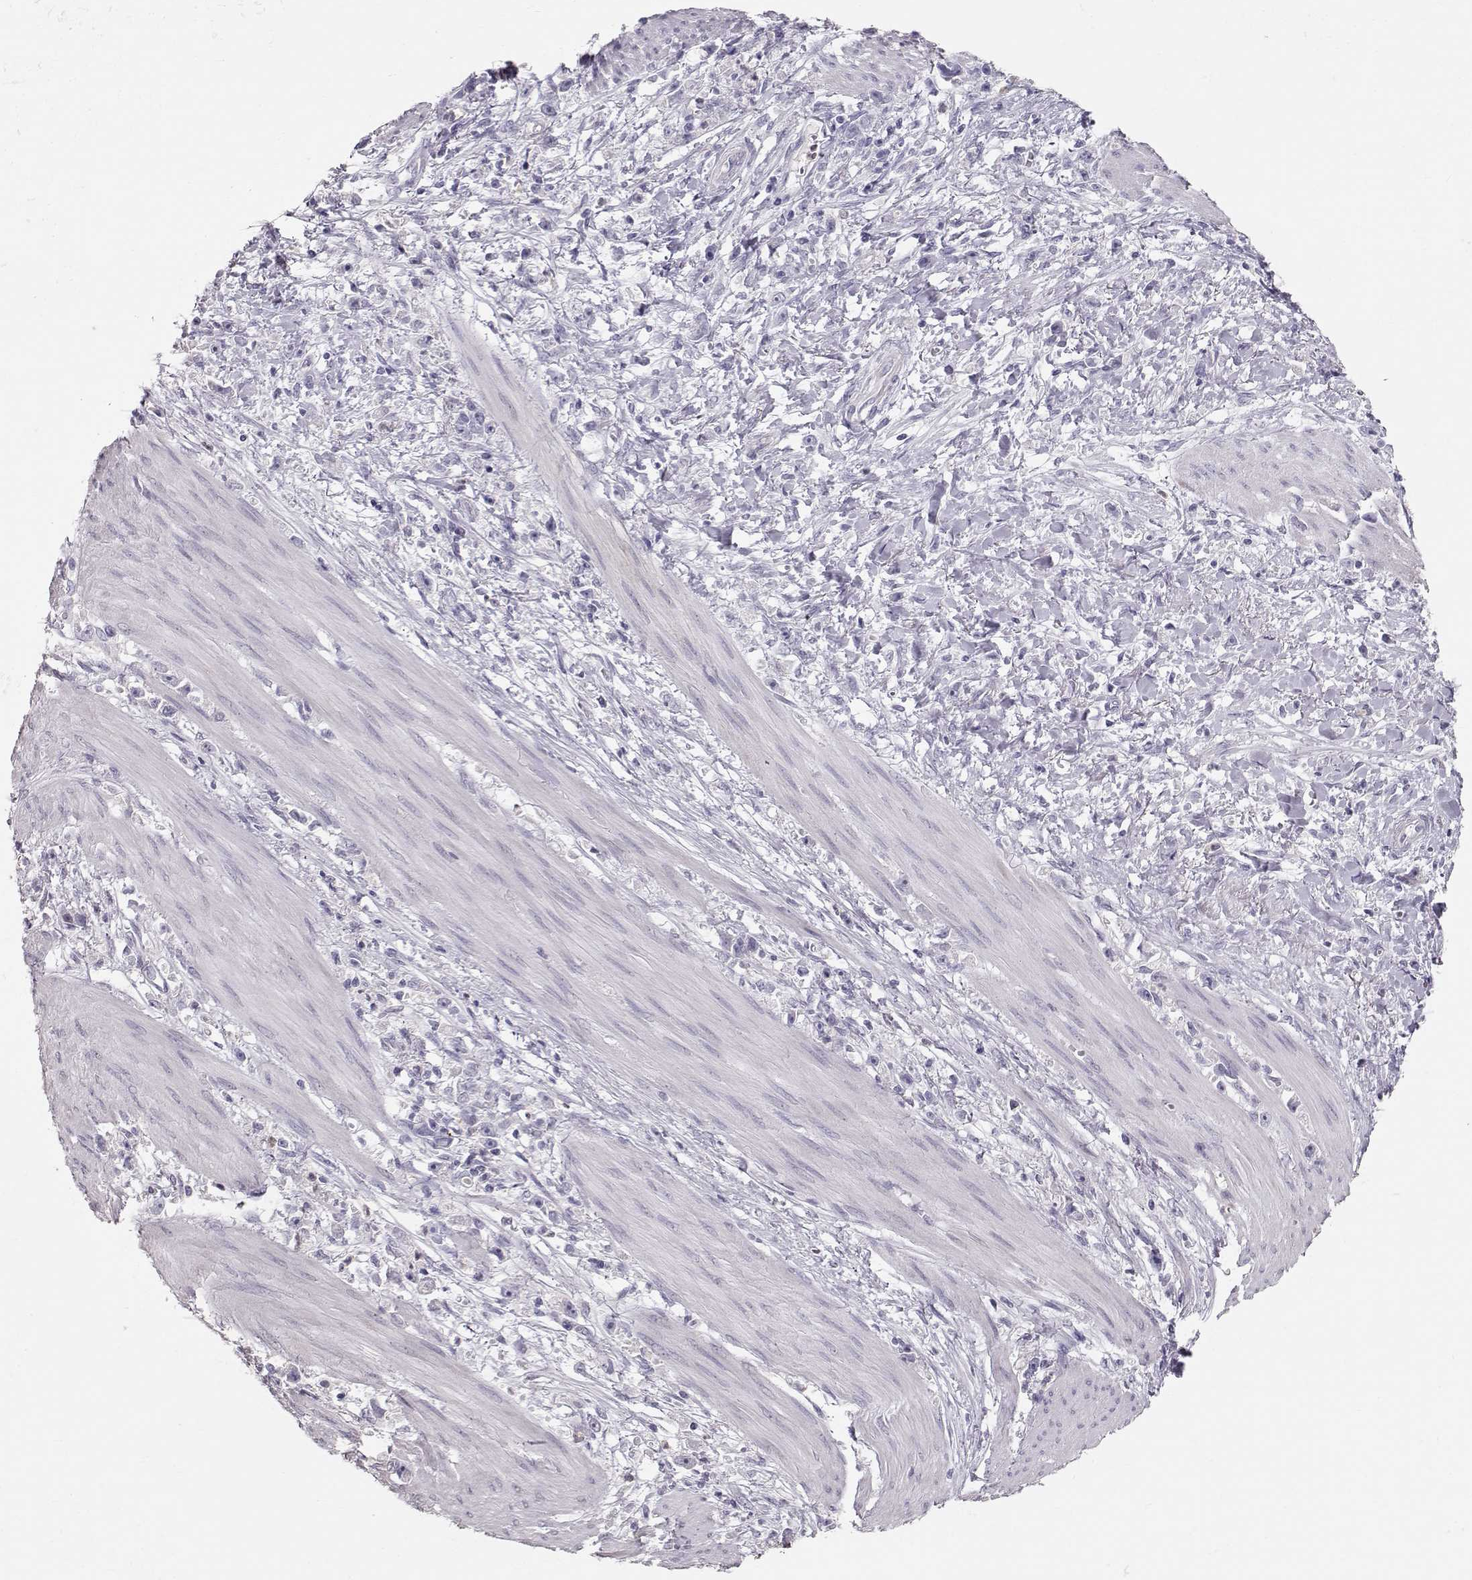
{"staining": {"intensity": "negative", "quantity": "none", "location": "none"}, "tissue": "stomach cancer", "cell_type": "Tumor cells", "image_type": "cancer", "snomed": [{"axis": "morphology", "description": "Adenocarcinoma, NOS"}, {"axis": "topography", "description": "Stomach"}], "caption": "Tumor cells are negative for protein expression in human stomach cancer (adenocarcinoma).", "gene": "POU1F1", "patient": {"sex": "female", "age": 59}}